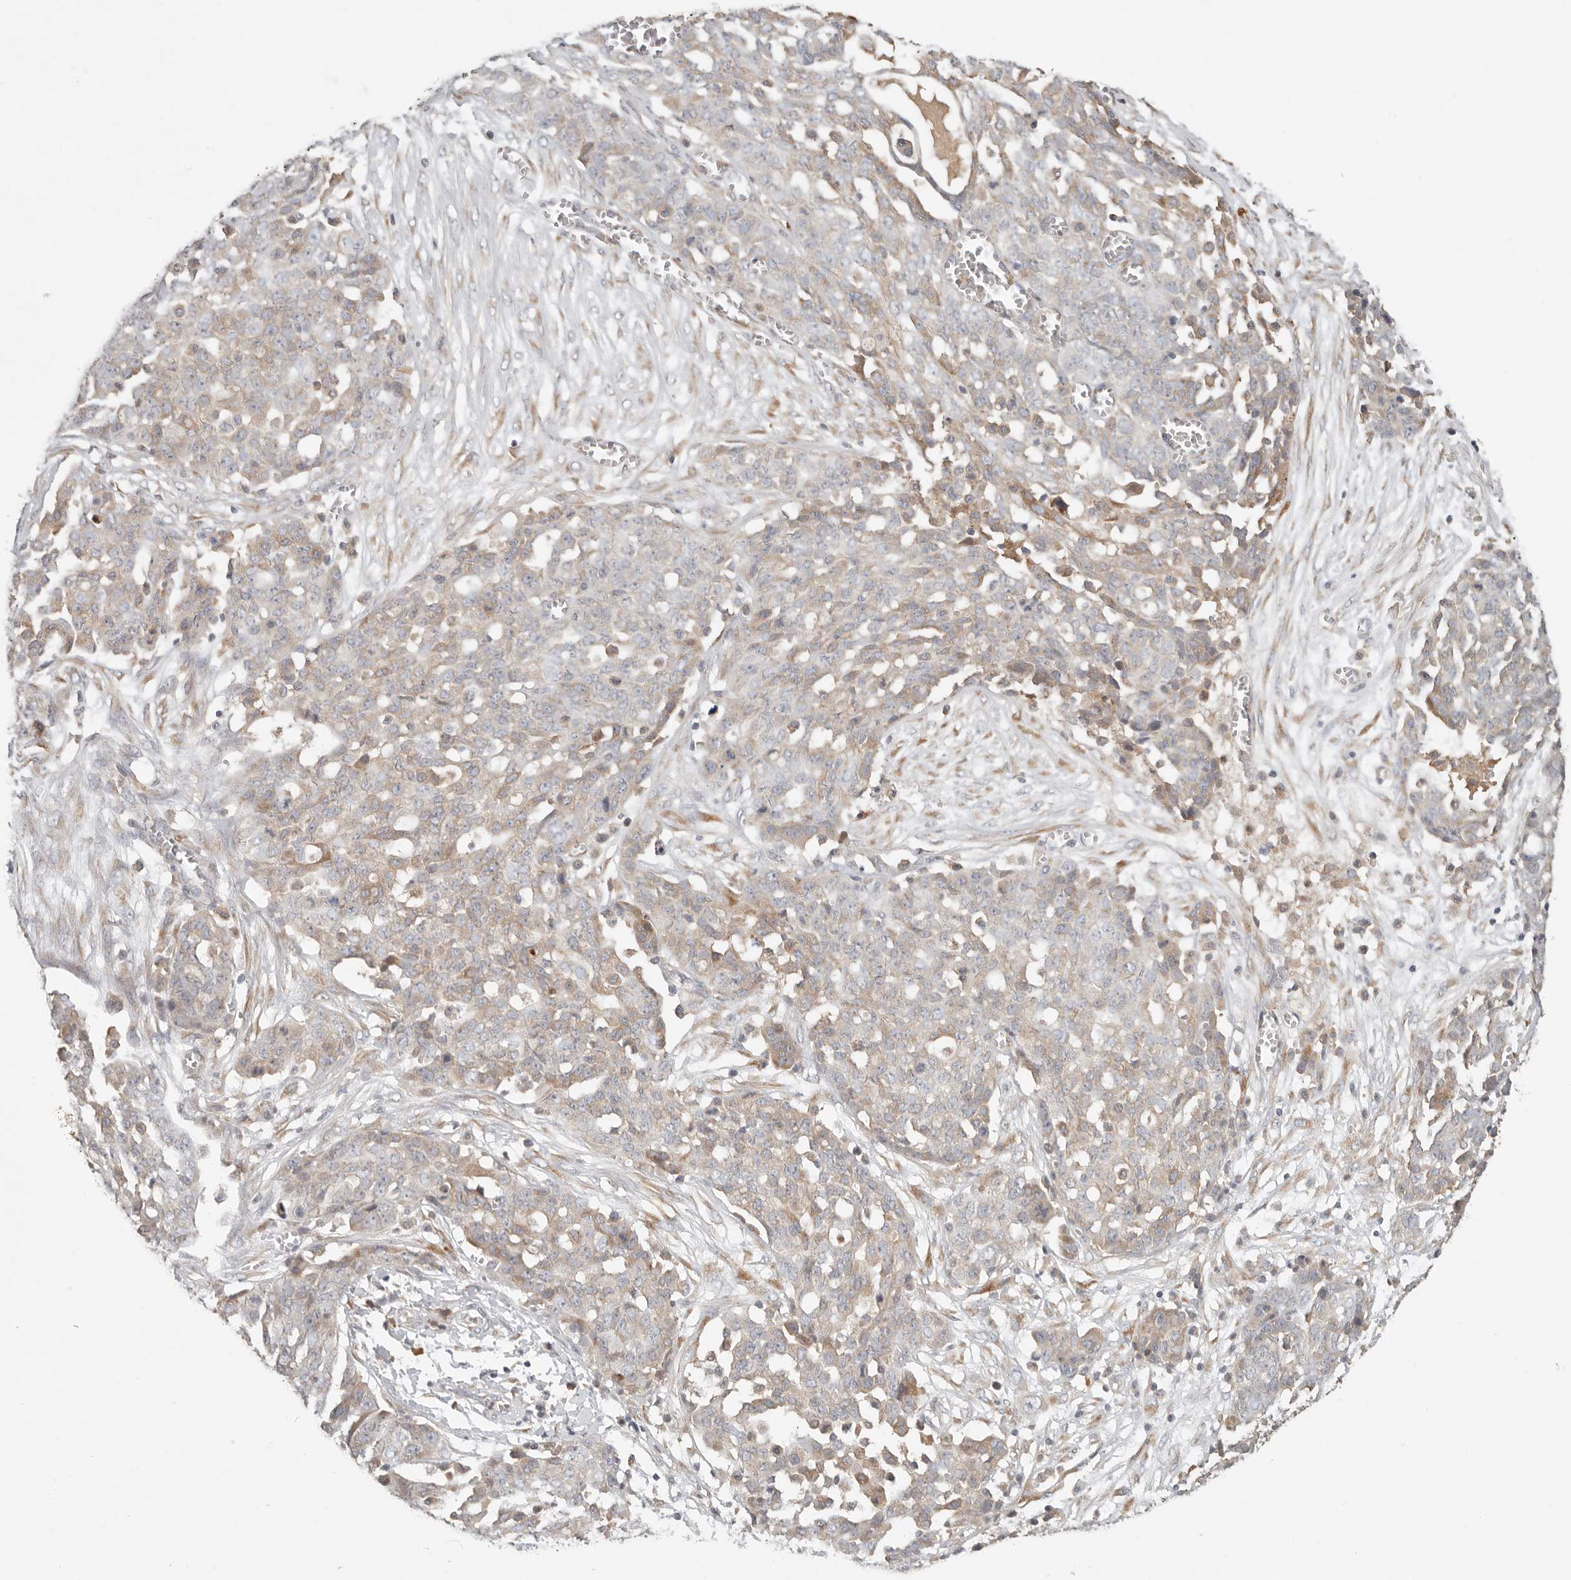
{"staining": {"intensity": "moderate", "quantity": "25%-75%", "location": "cytoplasmic/membranous"}, "tissue": "ovarian cancer", "cell_type": "Tumor cells", "image_type": "cancer", "snomed": [{"axis": "morphology", "description": "Cystadenocarcinoma, serous, NOS"}, {"axis": "topography", "description": "Soft tissue"}, {"axis": "topography", "description": "Ovary"}], "caption": "Immunohistochemical staining of ovarian cancer (serous cystadenocarcinoma) shows medium levels of moderate cytoplasmic/membranous protein staining in approximately 25%-75% of tumor cells. Using DAB (3,3'-diaminobenzidine) (brown) and hematoxylin (blue) stains, captured at high magnification using brightfield microscopy.", "gene": "ARHGEF10L", "patient": {"sex": "female", "age": 57}}